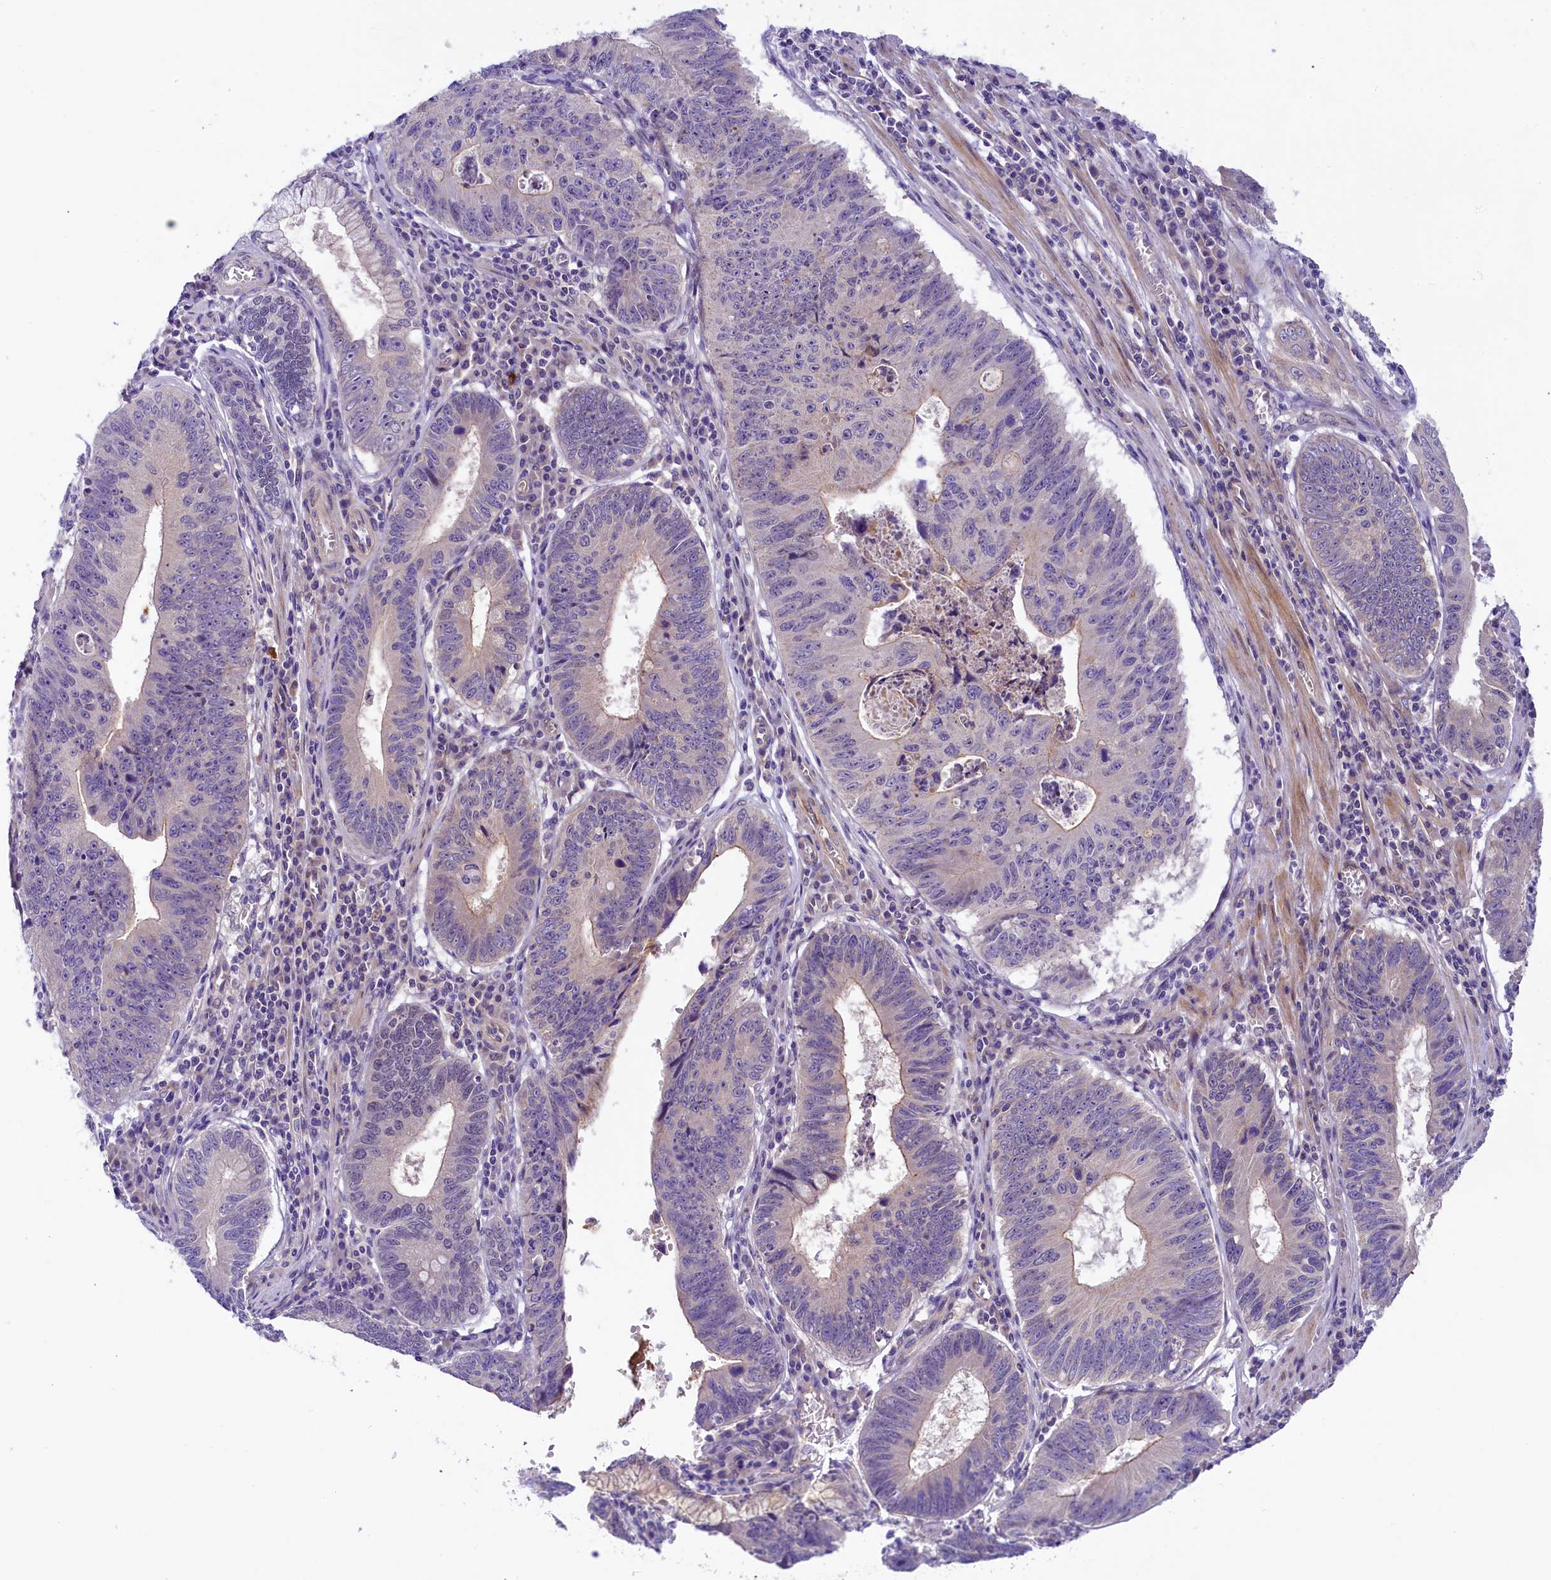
{"staining": {"intensity": "weak", "quantity": "<25%", "location": "cytoplasmic/membranous"}, "tissue": "stomach cancer", "cell_type": "Tumor cells", "image_type": "cancer", "snomed": [{"axis": "morphology", "description": "Adenocarcinoma, NOS"}, {"axis": "topography", "description": "Stomach"}], "caption": "DAB (3,3'-diaminobenzidine) immunohistochemical staining of adenocarcinoma (stomach) demonstrates no significant positivity in tumor cells.", "gene": "UBXN6", "patient": {"sex": "male", "age": 59}}